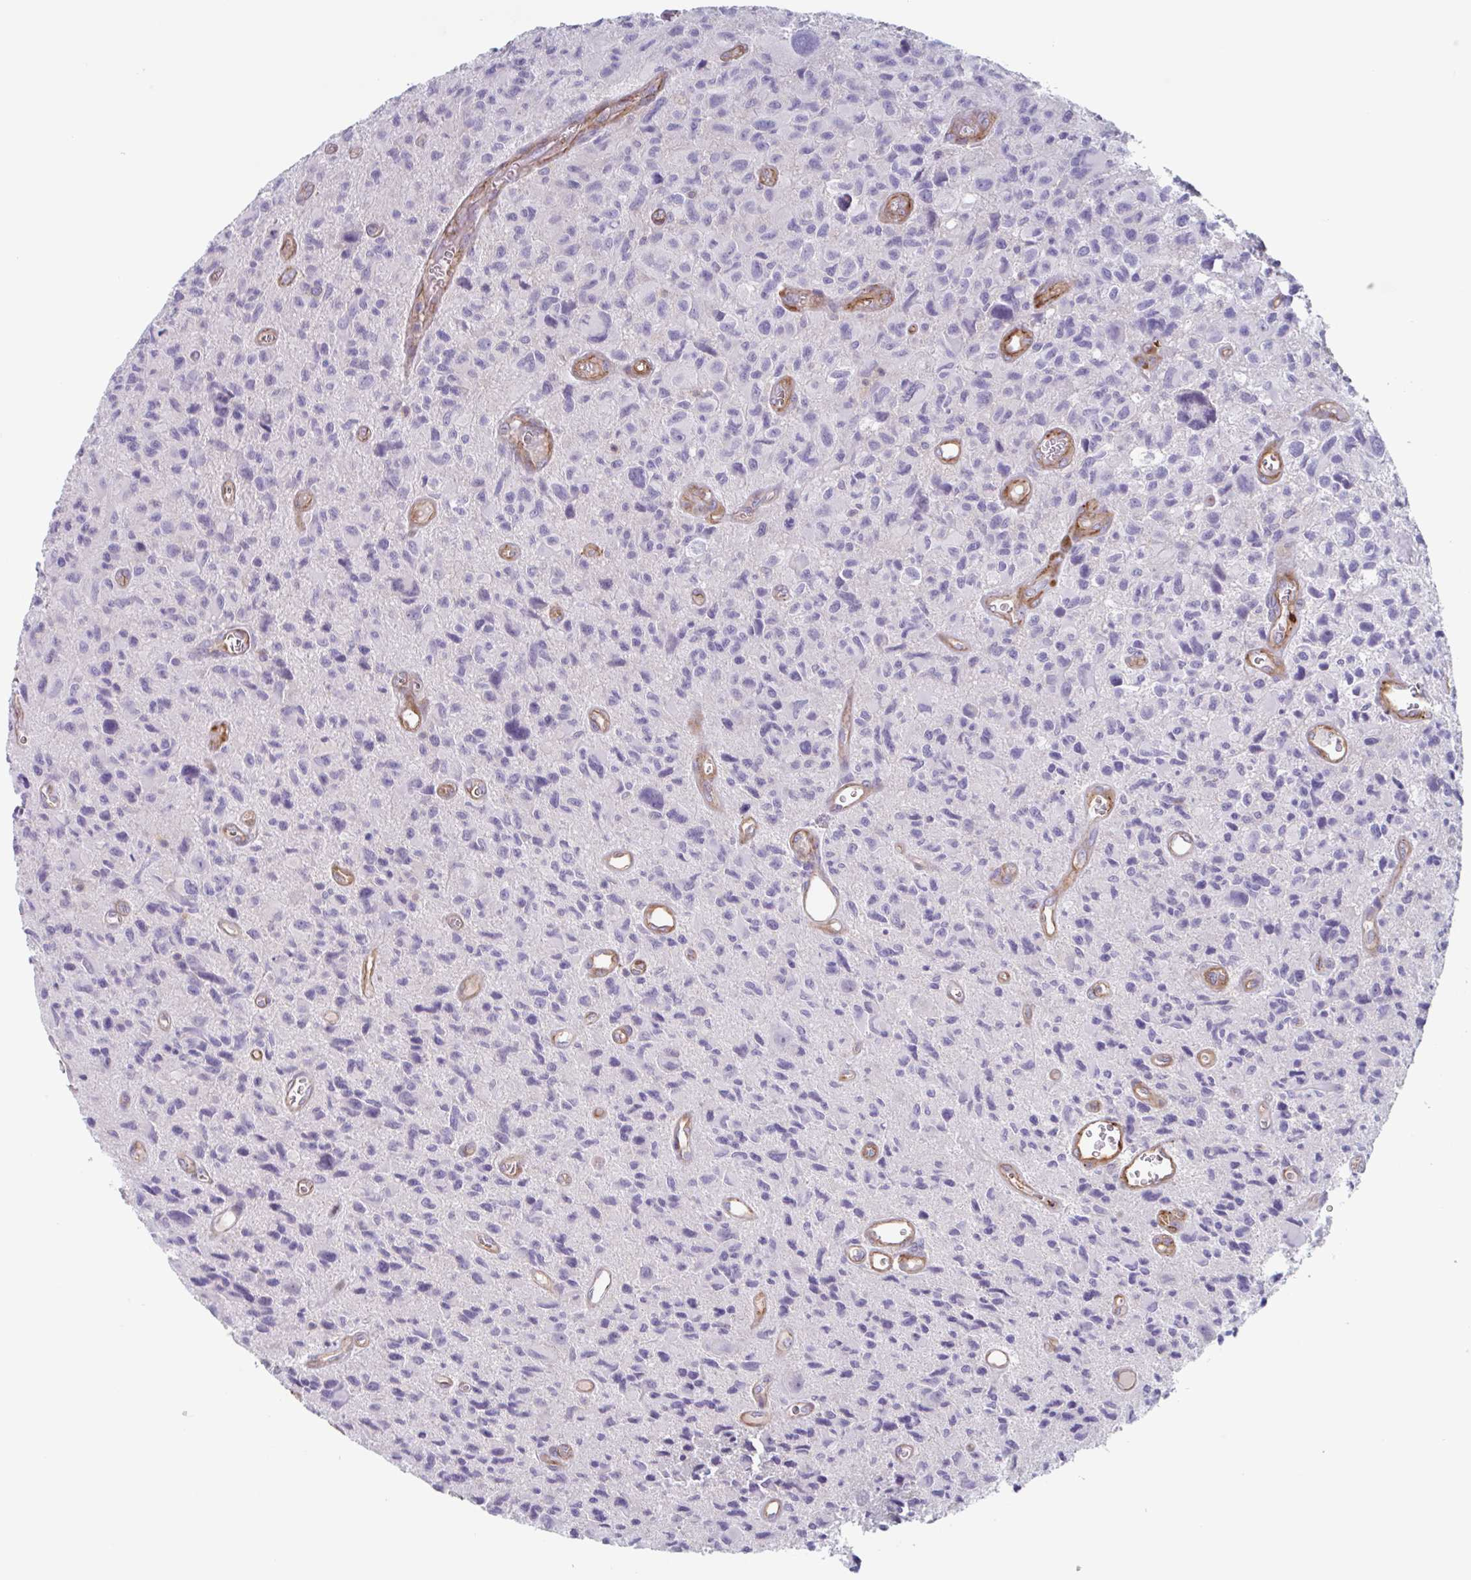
{"staining": {"intensity": "negative", "quantity": "none", "location": "none"}, "tissue": "glioma", "cell_type": "Tumor cells", "image_type": "cancer", "snomed": [{"axis": "morphology", "description": "Glioma, malignant, High grade"}, {"axis": "topography", "description": "Brain"}], "caption": "An IHC image of malignant high-grade glioma is shown. There is no staining in tumor cells of malignant high-grade glioma.", "gene": "SHISA7", "patient": {"sex": "male", "age": 76}}